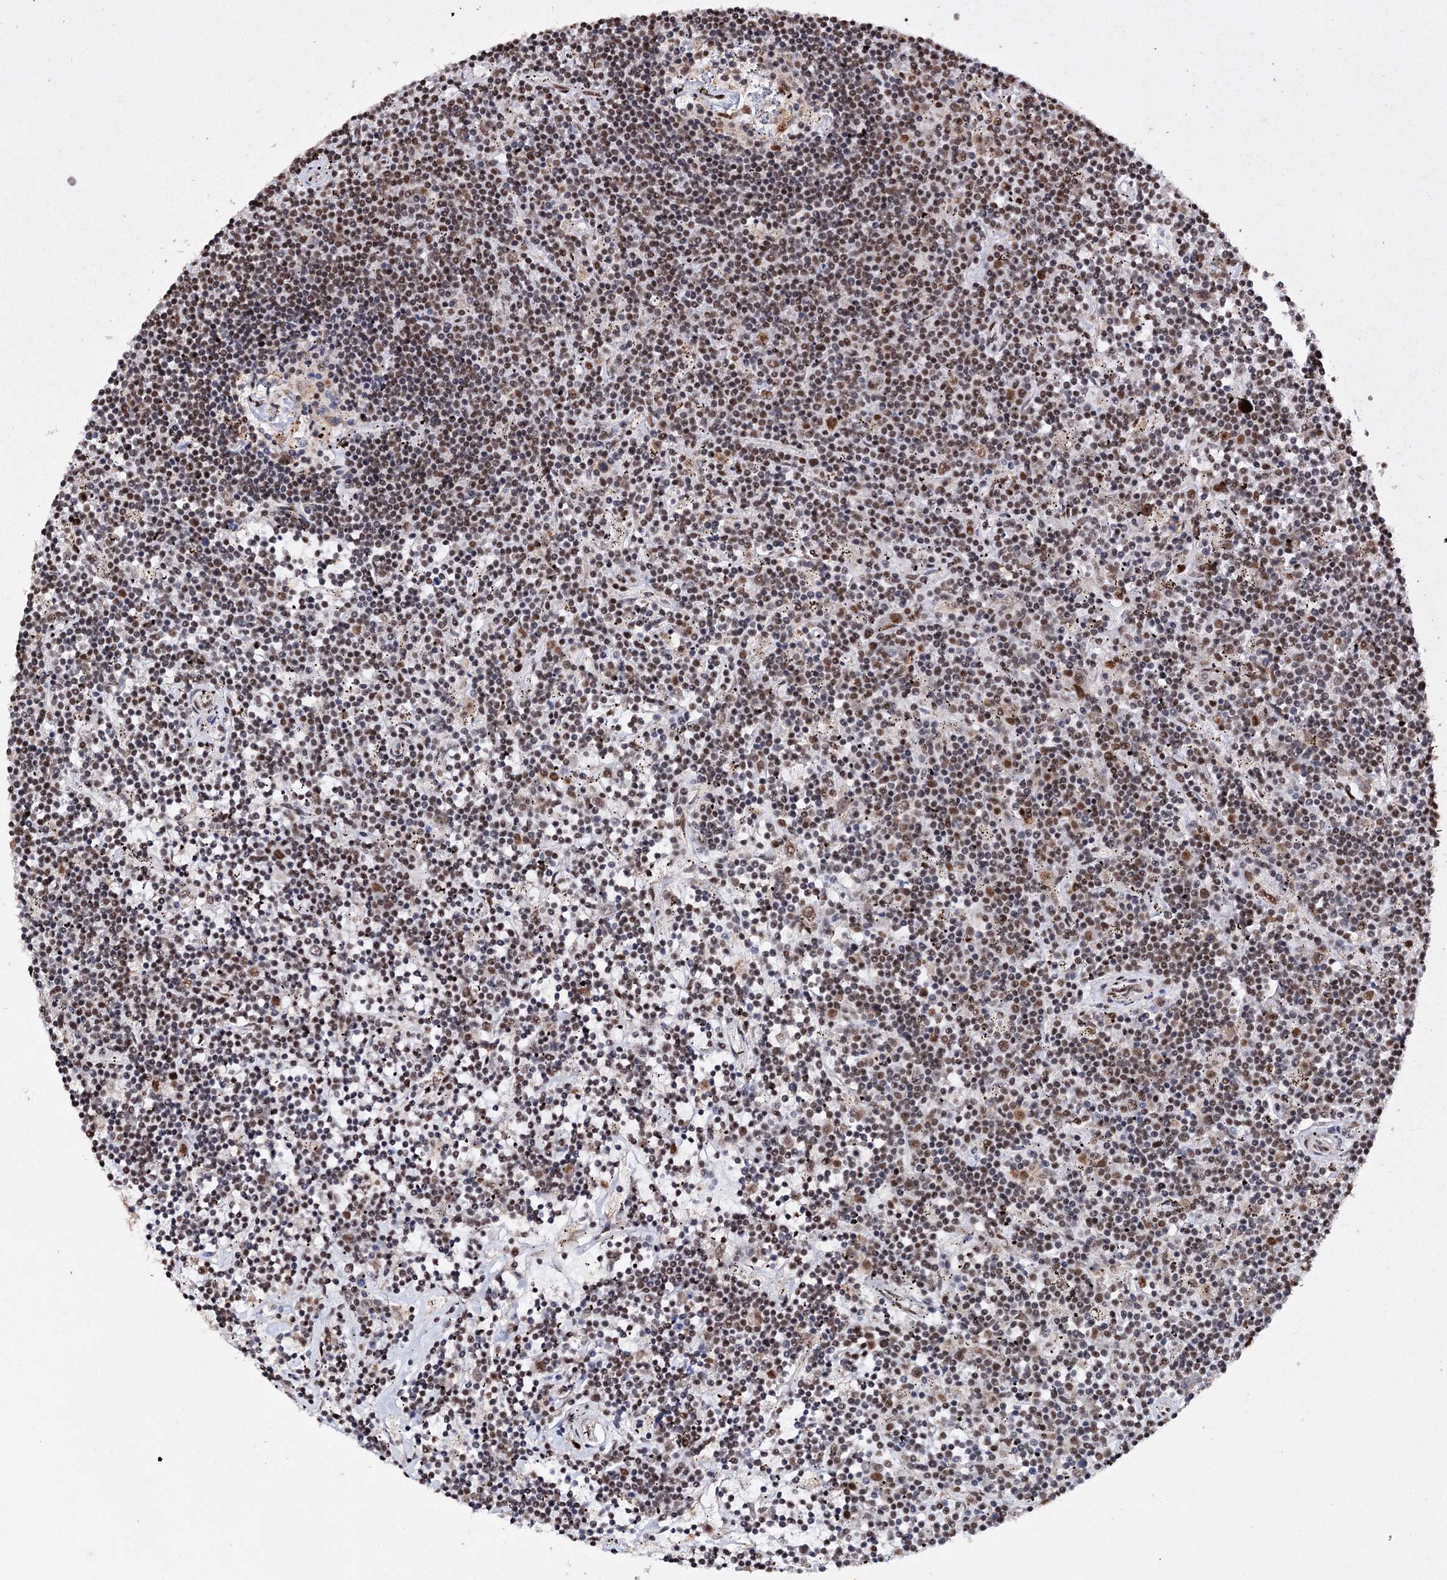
{"staining": {"intensity": "moderate", "quantity": ">75%", "location": "nuclear"}, "tissue": "lymphoma", "cell_type": "Tumor cells", "image_type": "cancer", "snomed": [{"axis": "morphology", "description": "Malignant lymphoma, non-Hodgkin's type, Low grade"}, {"axis": "topography", "description": "Spleen"}], "caption": "Moderate nuclear protein staining is appreciated in about >75% of tumor cells in low-grade malignant lymphoma, non-Hodgkin's type.", "gene": "MATR3", "patient": {"sex": "male", "age": 76}}